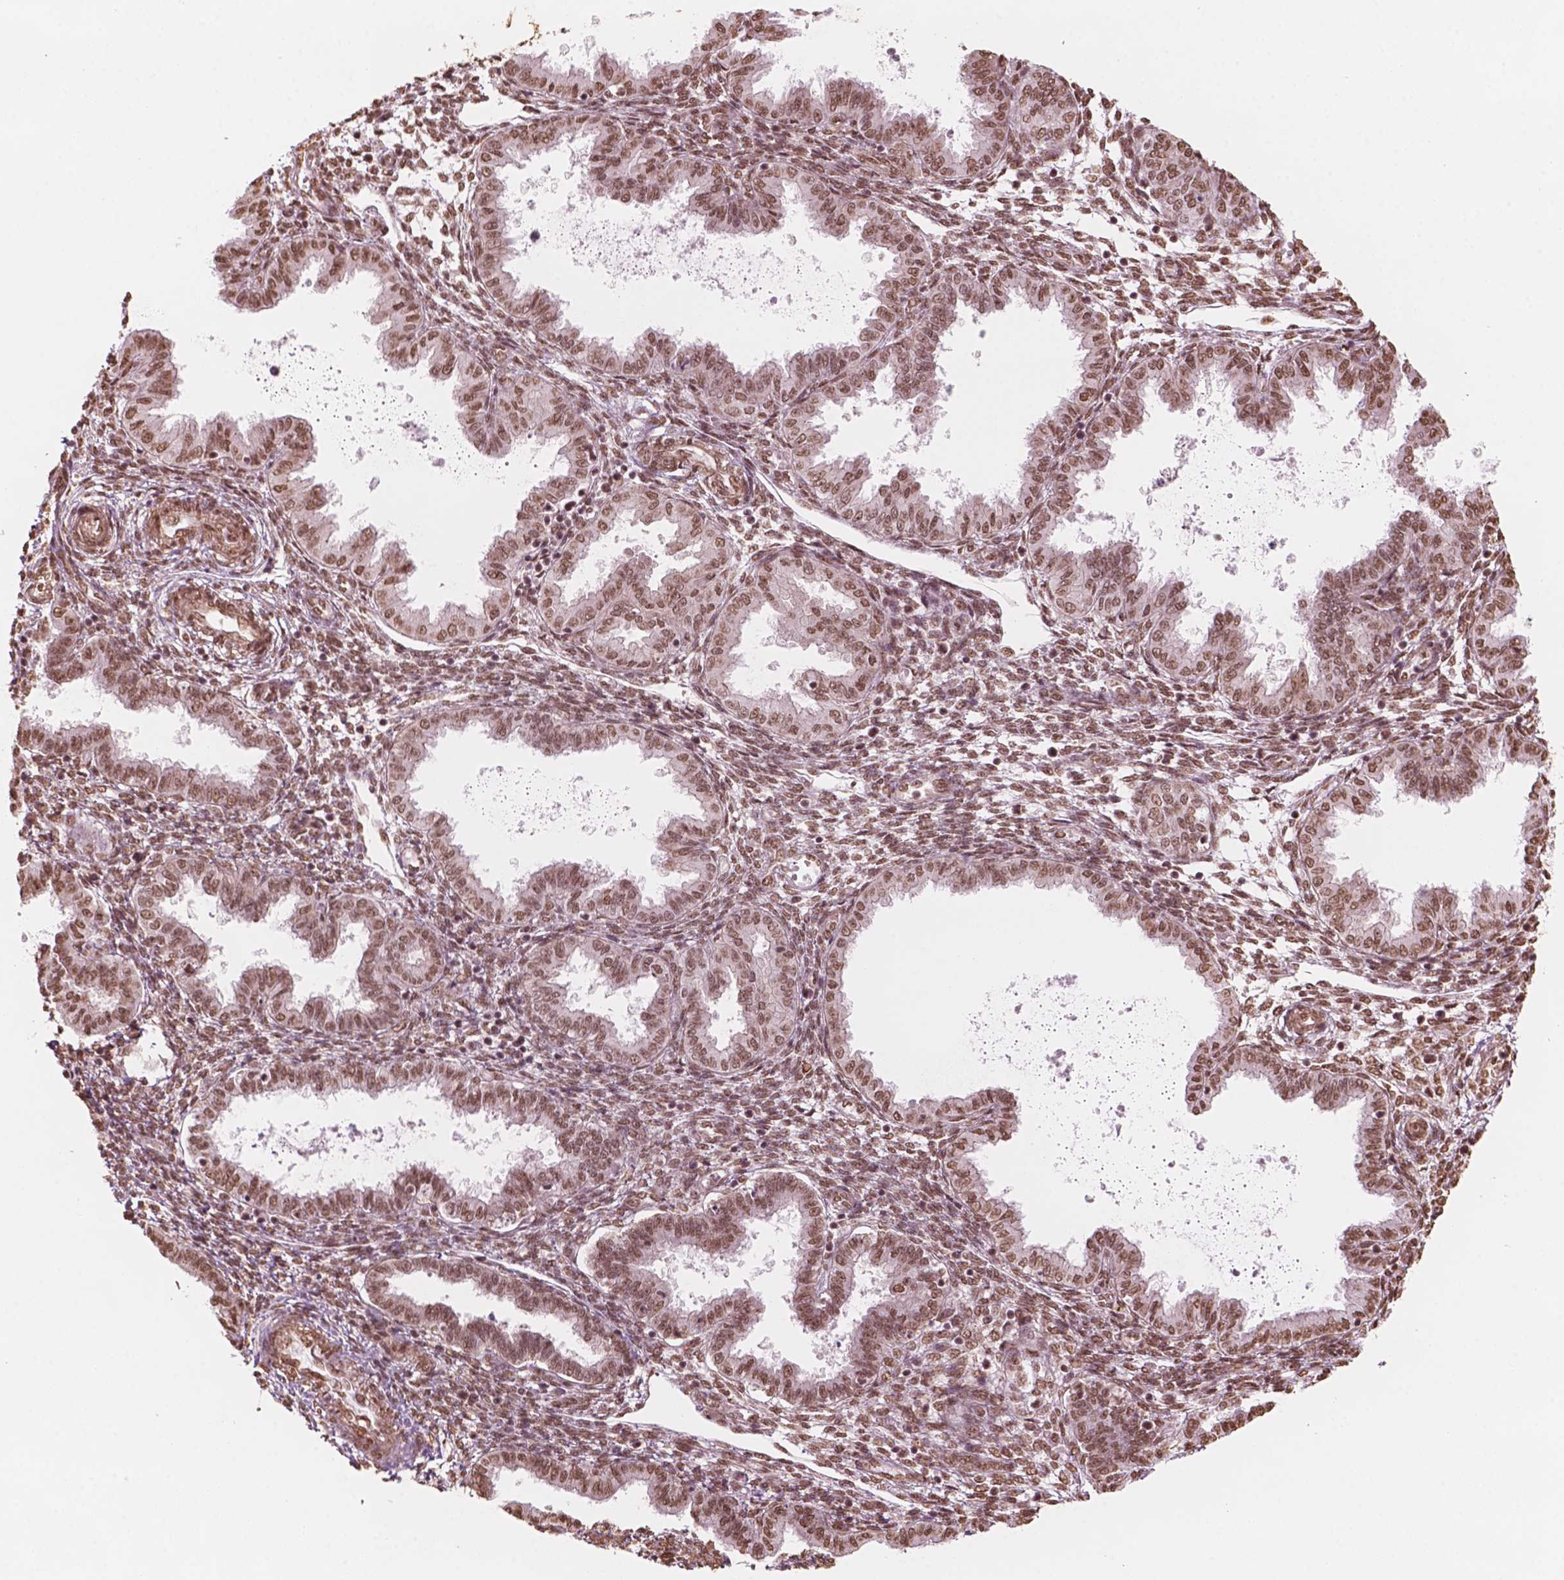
{"staining": {"intensity": "moderate", "quantity": ">75%", "location": "nuclear"}, "tissue": "endometrium", "cell_type": "Cells in endometrial stroma", "image_type": "normal", "snomed": [{"axis": "morphology", "description": "Normal tissue, NOS"}, {"axis": "topography", "description": "Endometrium"}], "caption": "Immunohistochemical staining of benign endometrium reveals >75% levels of moderate nuclear protein expression in about >75% of cells in endometrial stroma. Nuclei are stained in blue.", "gene": "GTF3C5", "patient": {"sex": "female", "age": 33}}